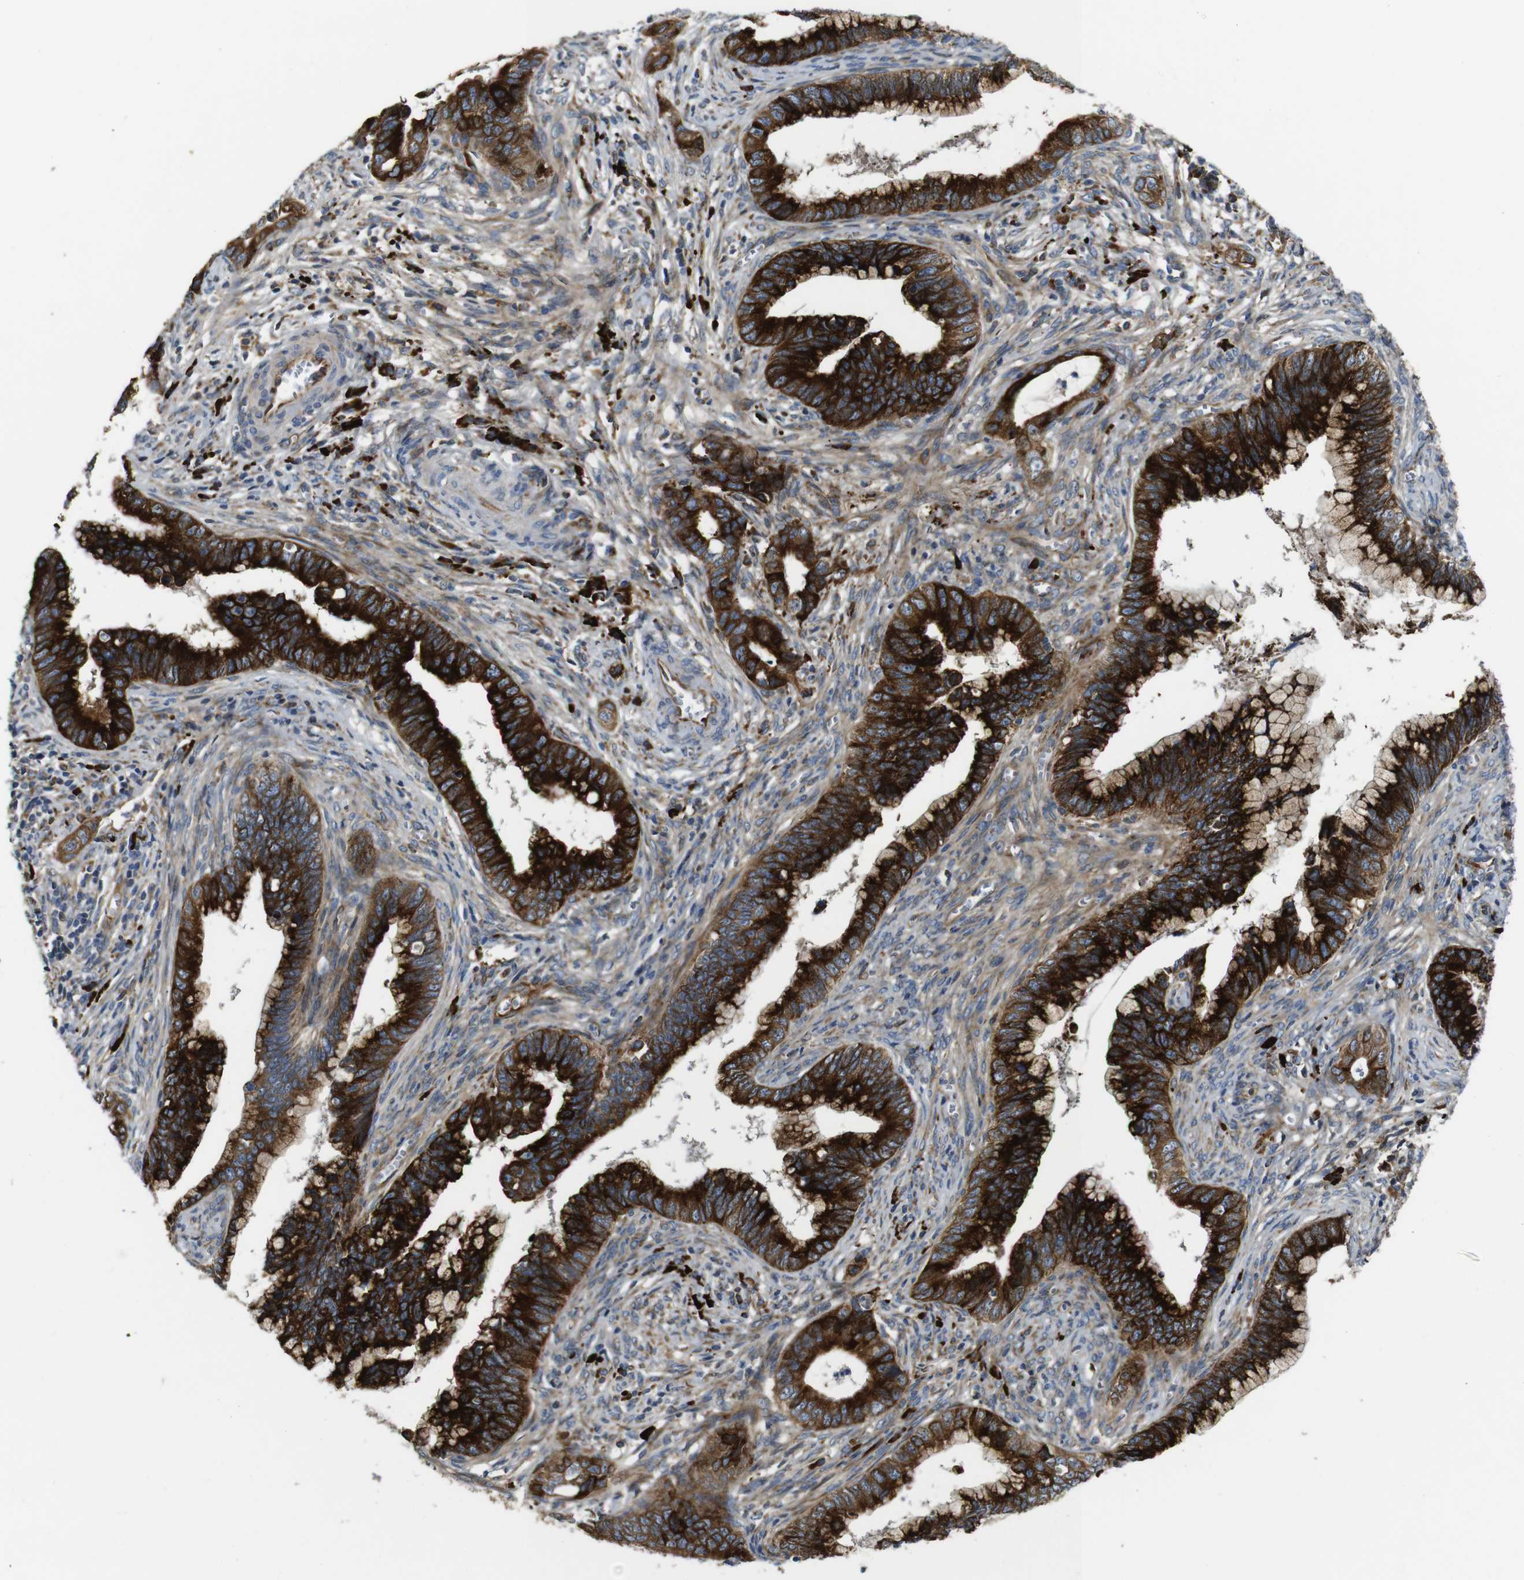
{"staining": {"intensity": "strong", "quantity": ">75%", "location": "cytoplasmic/membranous"}, "tissue": "cervical cancer", "cell_type": "Tumor cells", "image_type": "cancer", "snomed": [{"axis": "morphology", "description": "Adenocarcinoma, NOS"}, {"axis": "topography", "description": "Cervix"}], "caption": "Brown immunohistochemical staining in human adenocarcinoma (cervical) exhibits strong cytoplasmic/membranous staining in about >75% of tumor cells.", "gene": "UBE2G2", "patient": {"sex": "female", "age": 44}}